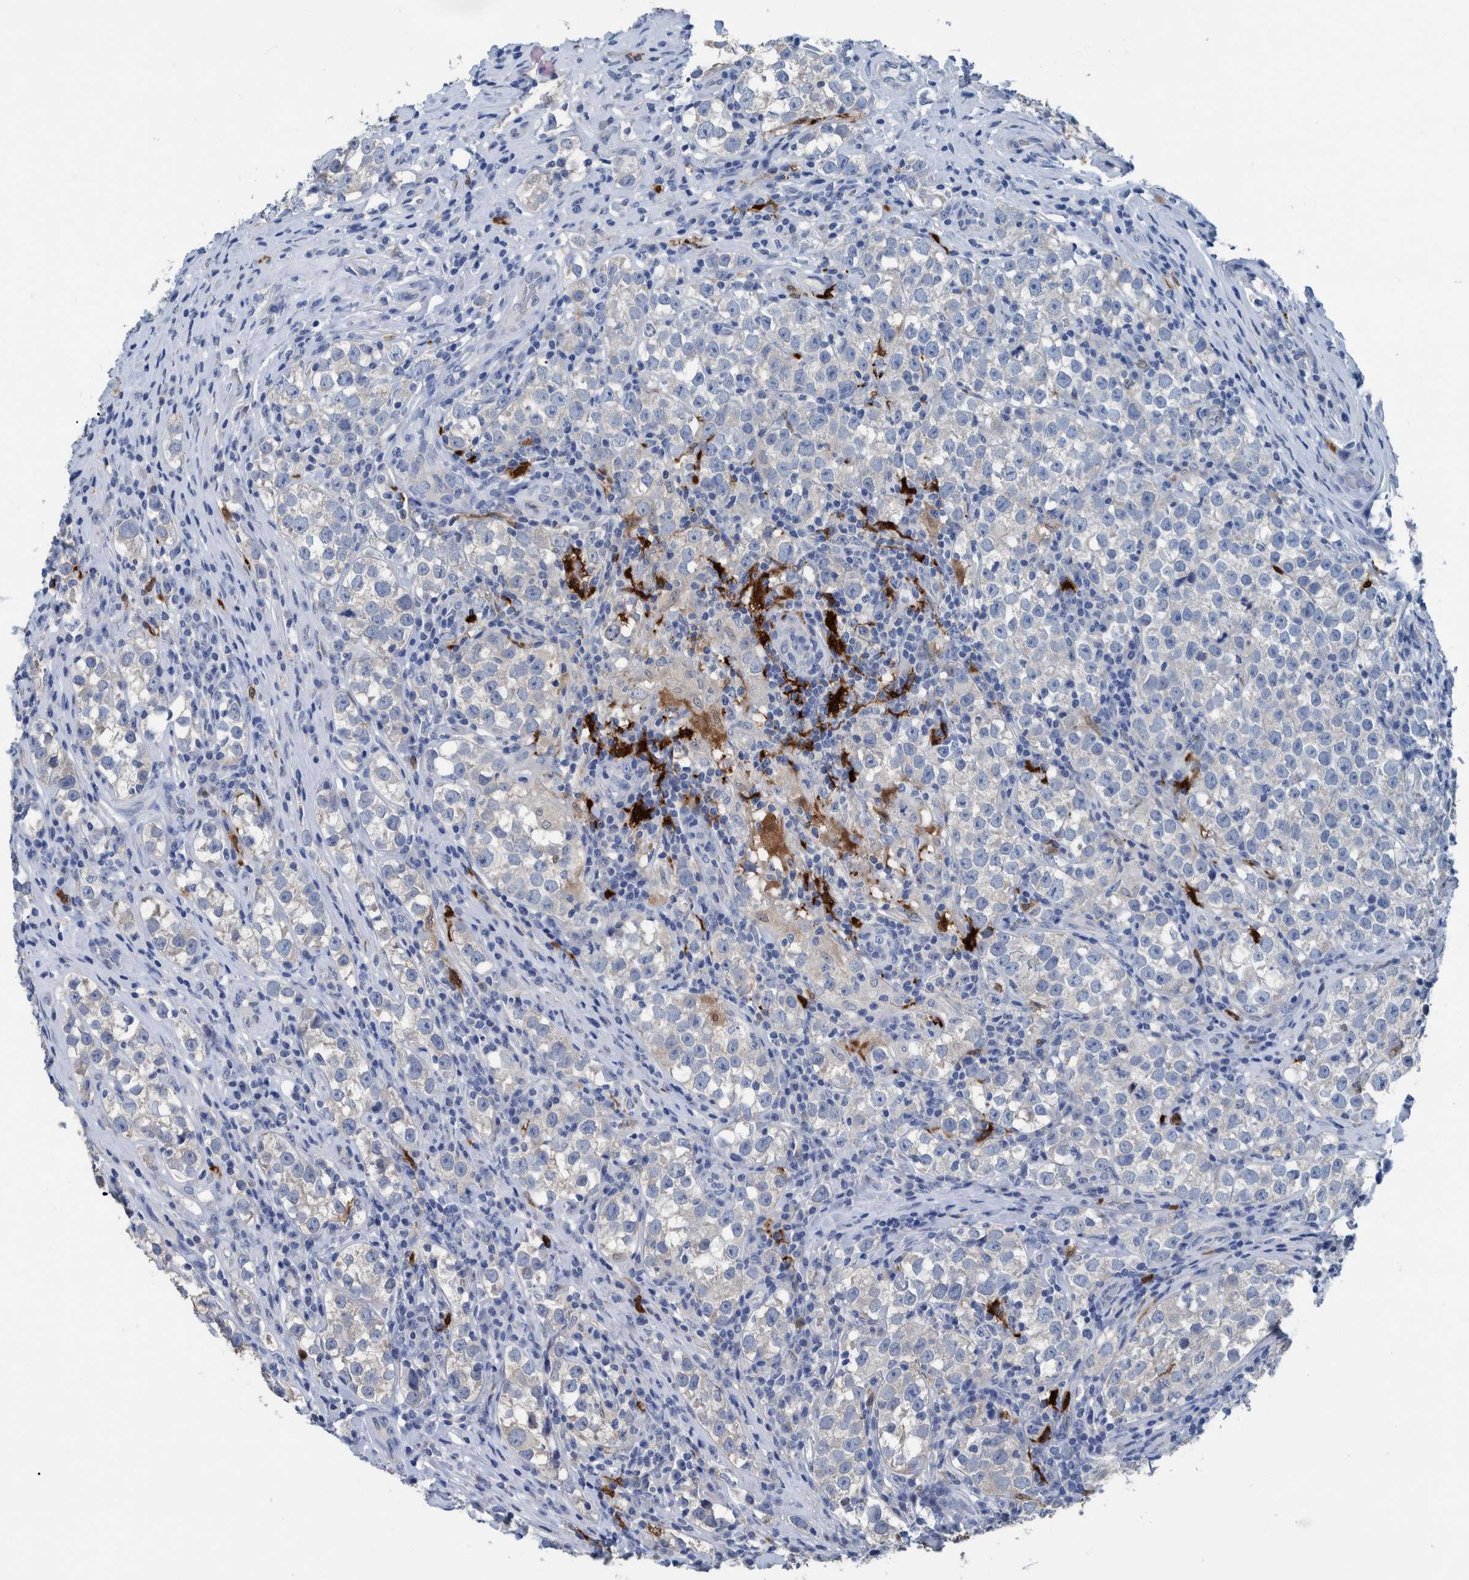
{"staining": {"intensity": "negative", "quantity": "none", "location": "none"}, "tissue": "testis cancer", "cell_type": "Tumor cells", "image_type": "cancer", "snomed": [{"axis": "morphology", "description": "Normal tissue, NOS"}, {"axis": "morphology", "description": "Seminoma, NOS"}, {"axis": "topography", "description": "Testis"}], "caption": "The IHC image has no significant expression in tumor cells of testis cancer tissue. Brightfield microscopy of immunohistochemistry stained with DAB (brown) and hematoxylin (blue), captured at high magnification.", "gene": "IDO1", "patient": {"sex": "male", "age": 43}}